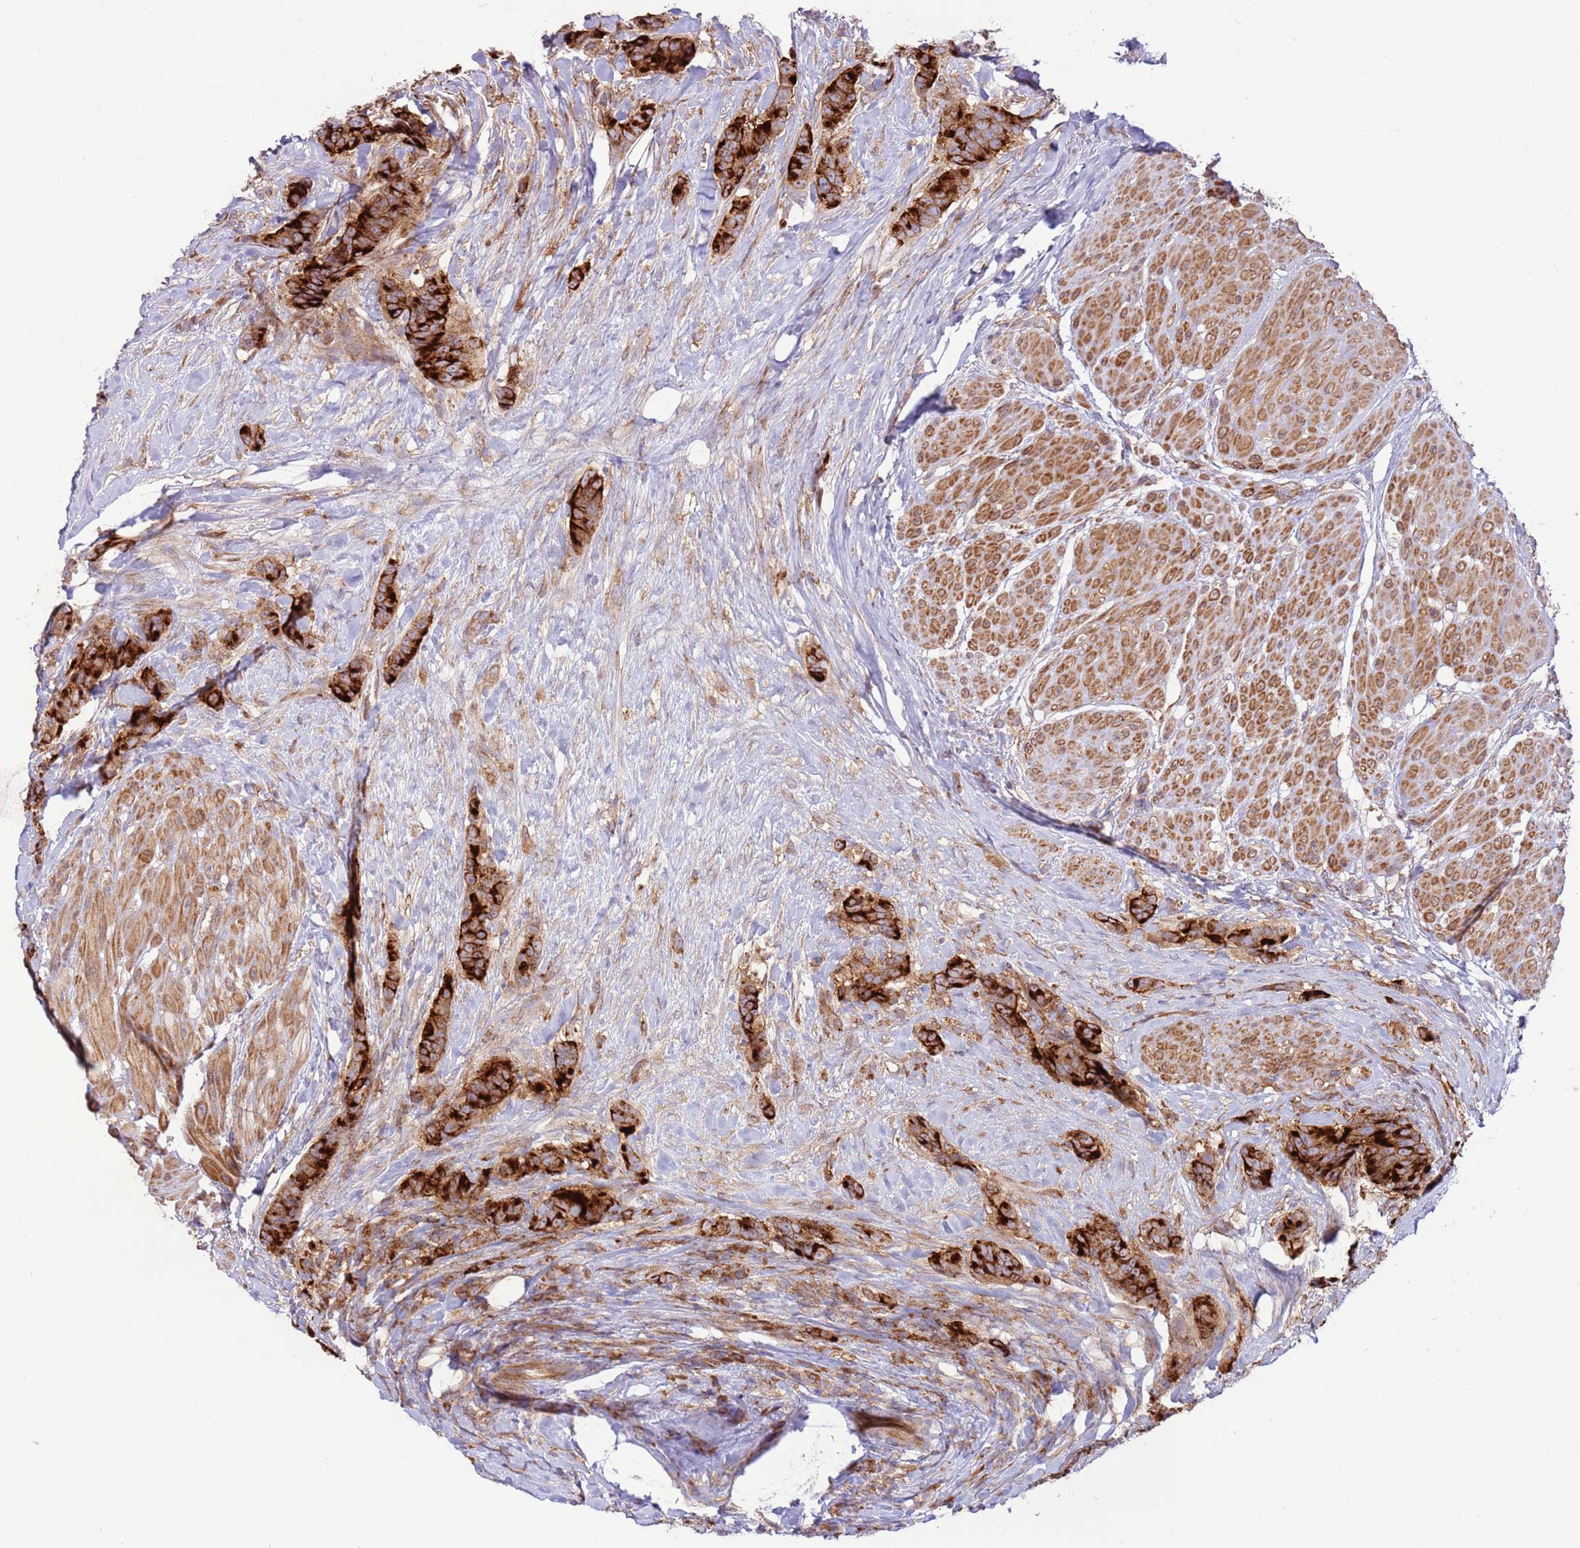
{"staining": {"intensity": "strong", "quantity": ">75%", "location": "cytoplasmic/membranous"}, "tissue": "breast cancer", "cell_type": "Tumor cells", "image_type": "cancer", "snomed": [{"axis": "morphology", "description": "Duct carcinoma"}, {"axis": "topography", "description": "Breast"}], "caption": "DAB immunohistochemical staining of human breast cancer displays strong cytoplasmic/membranous protein positivity in approximately >75% of tumor cells.", "gene": "DDX19B", "patient": {"sex": "female", "age": 40}}